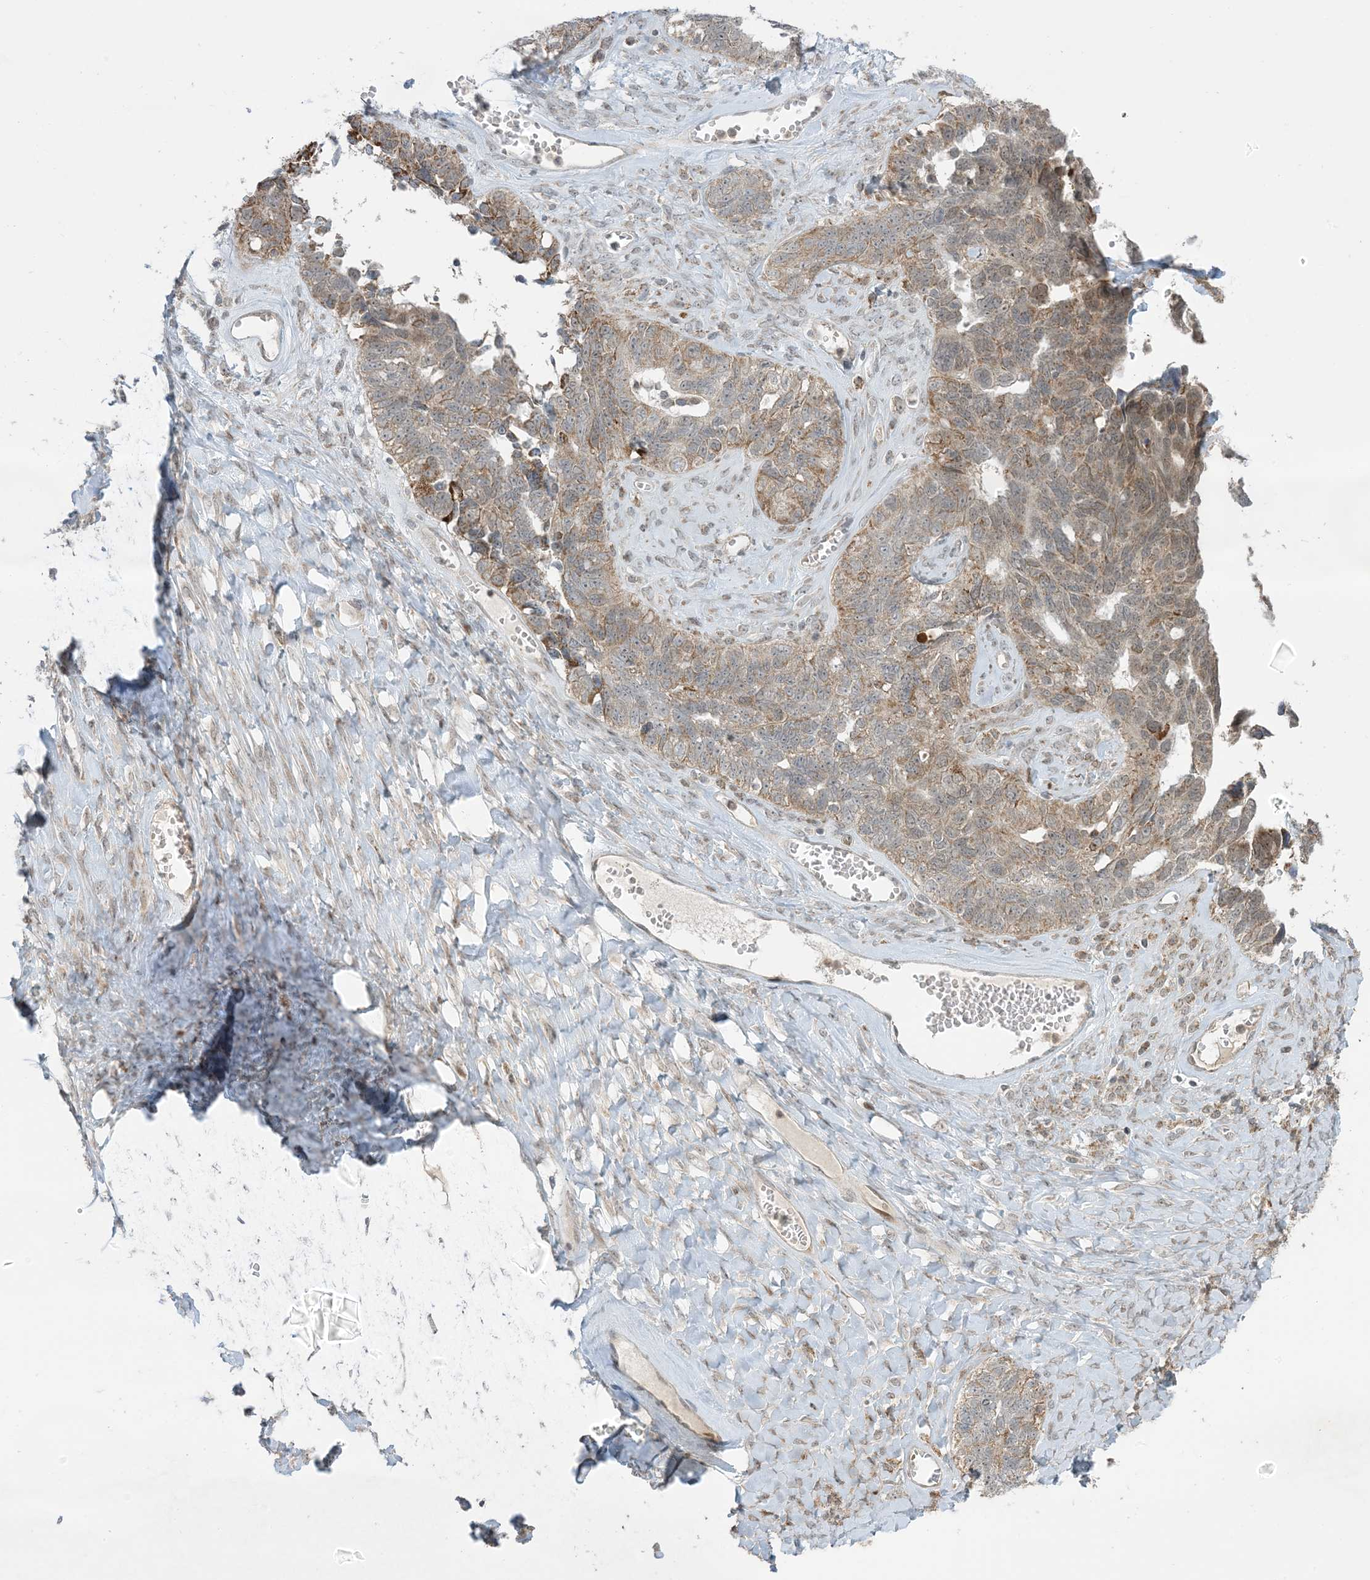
{"staining": {"intensity": "moderate", "quantity": "25%-75%", "location": "cytoplasmic/membranous"}, "tissue": "ovarian cancer", "cell_type": "Tumor cells", "image_type": "cancer", "snomed": [{"axis": "morphology", "description": "Cystadenocarcinoma, serous, NOS"}, {"axis": "topography", "description": "Ovary"}], "caption": "There is medium levels of moderate cytoplasmic/membranous expression in tumor cells of ovarian cancer, as demonstrated by immunohistochemical staining (brown color).", "gene": "PHLDB2", "patient": {"sex": "female", "age": 79}}